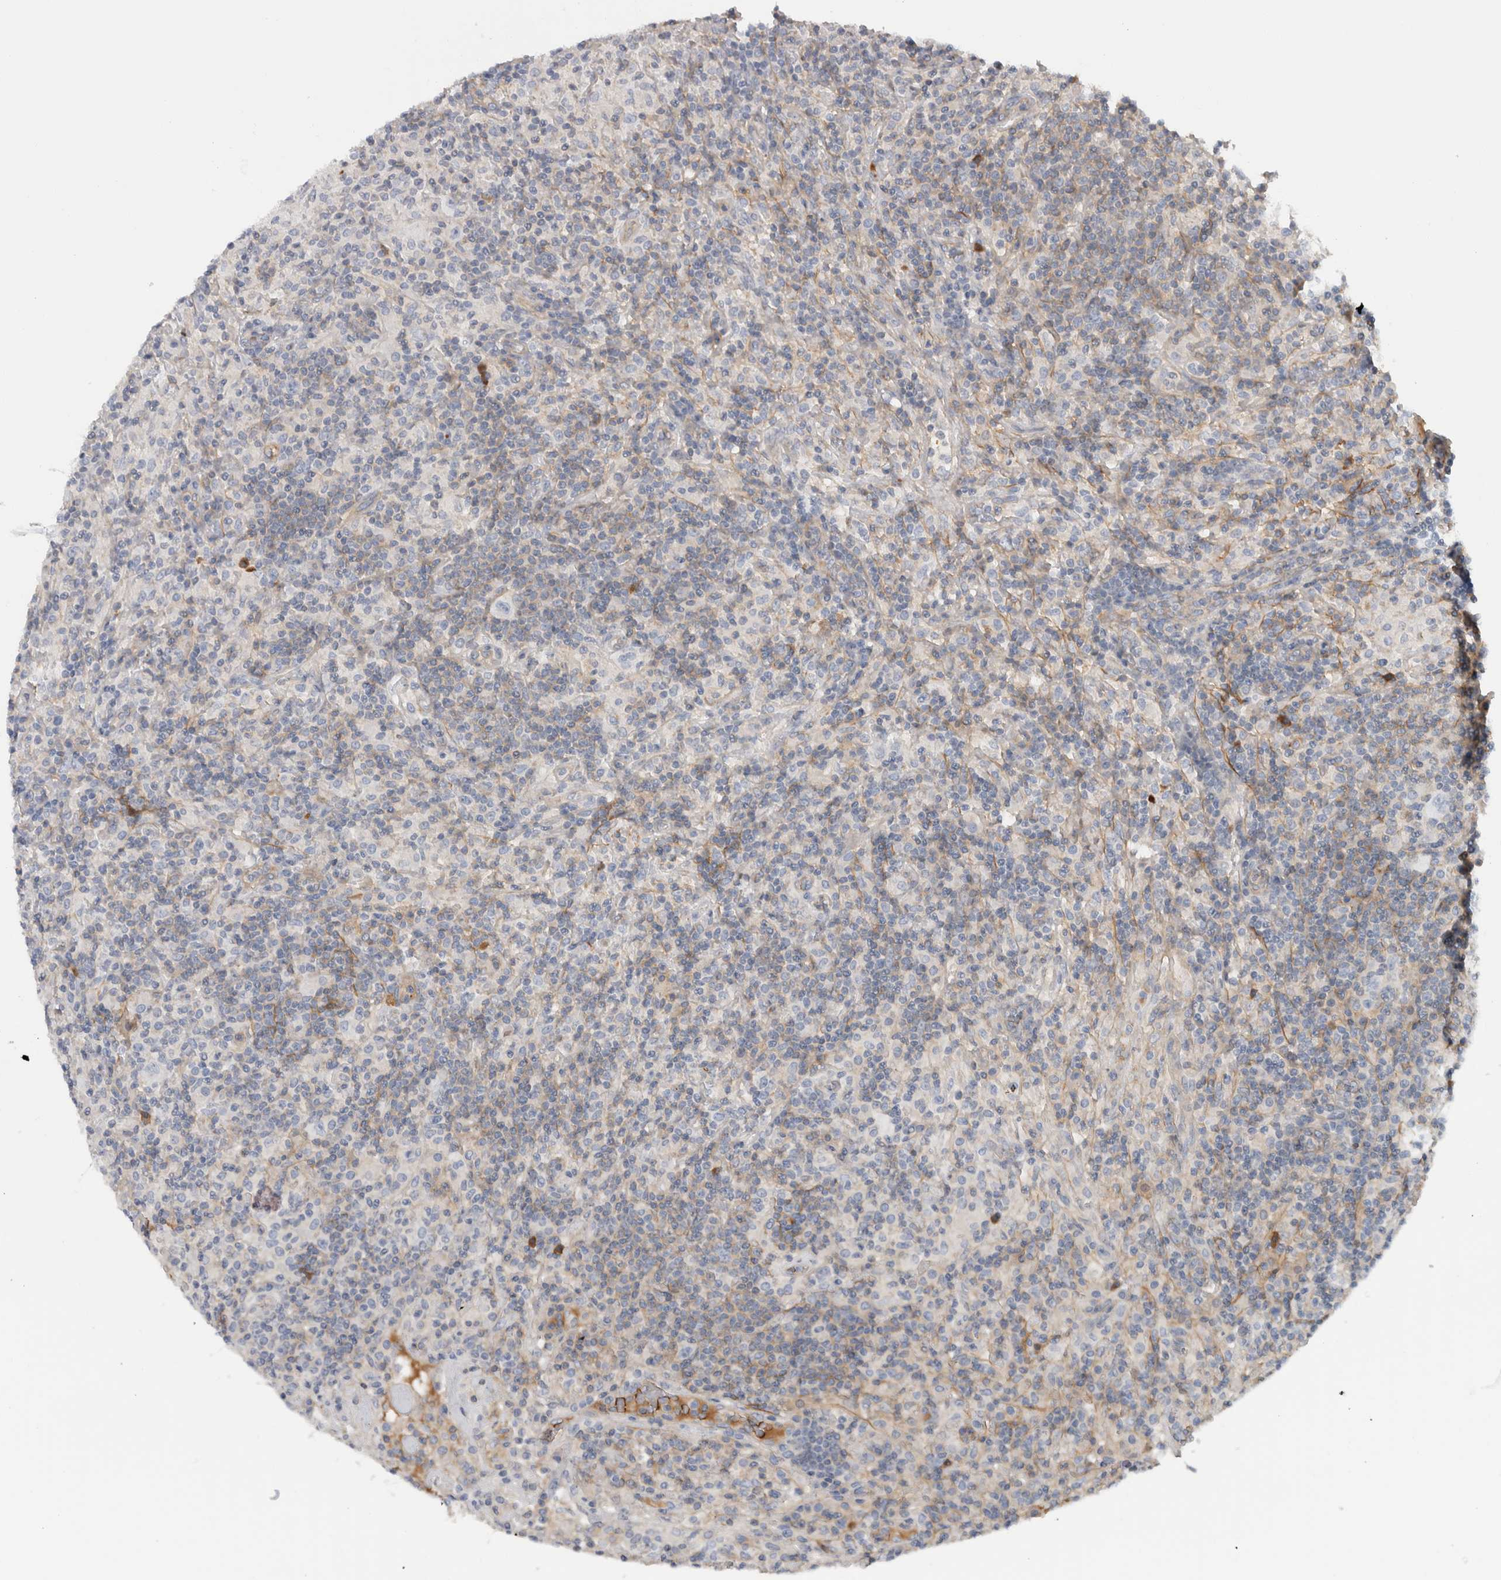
{"staining": {"intensity": "negative", "quantity": "none", "location": "none"}, "tissue": "lymphoma", "cell_type": "Tumor cells", "image_type": "cancer", "snomed": [{"axis": "morphology", "description": "Hodgkin's disease, NOS"}, {"axis": "topography", "description": "Lymph node"}], "caption": "A histopathology image of human lymphoma is negative for staining in tumor cells.", "gene": "CFI", "patient": {"sex": "male", "age": 70}}